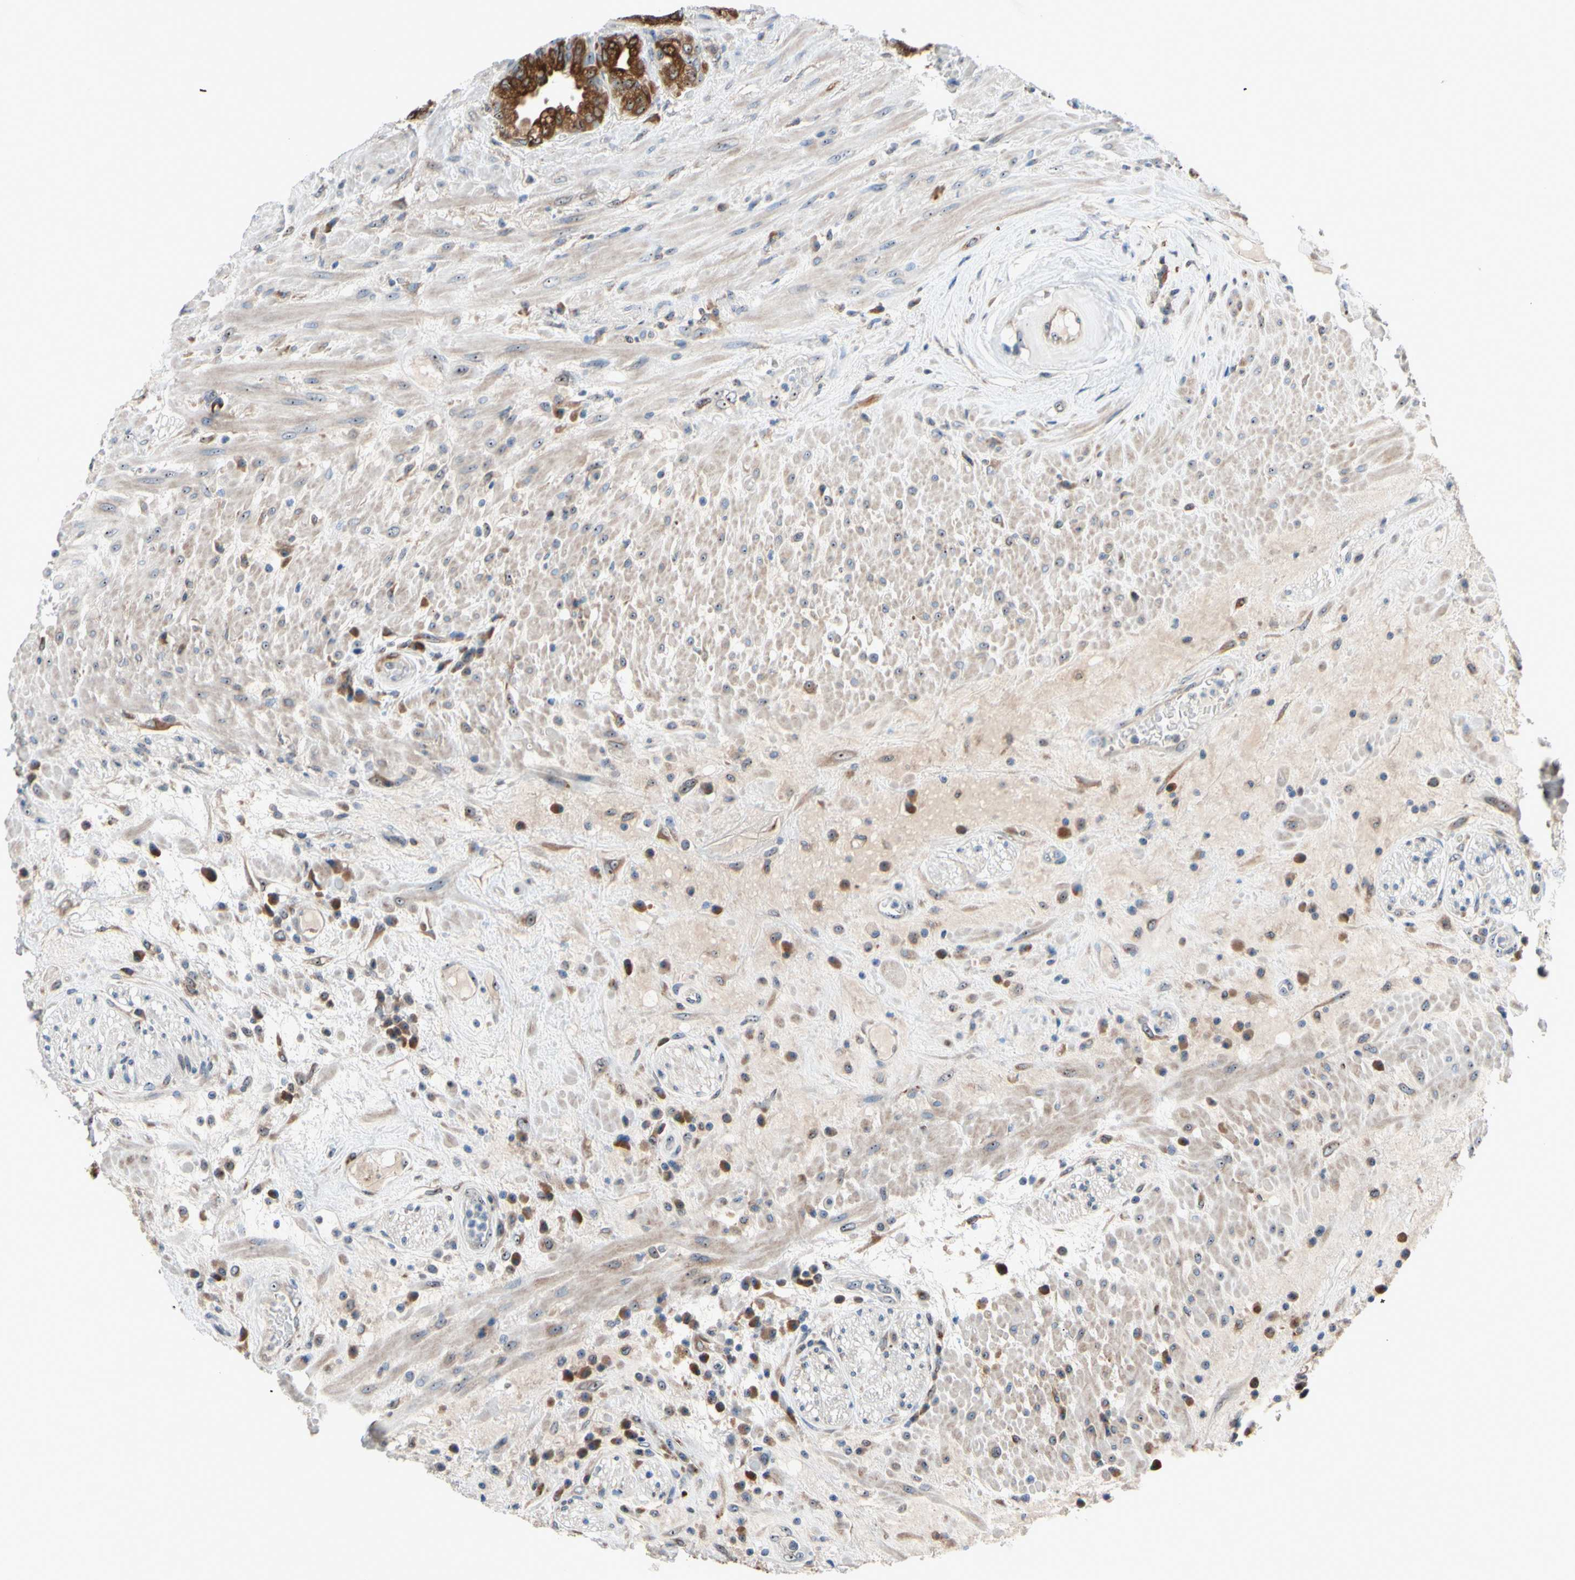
{"staining": {"intensity": "strong", "quantity": ">75%", "location": "cytoplasmic/membranous"}, "tissue": "seminal vesicle", "cell_type": "Glandular cells", "image_type": "normal", "snomed": [{"axis": "morphology", "description": "Normal tissue, NOS"}, {"axis": "topography", "description": "Seminal veicle"}], "caption": "Immunohistochemical staining of benign human seminal vesicle reveals high levels of strong cytoplasmic/membranous expression in approximately >75% of glandular cells. The protein of interest is shown in brown color, while the nuclei are stained blue.", "gene": "TMED7", "patient": {"sex": "male", "age": 61}}